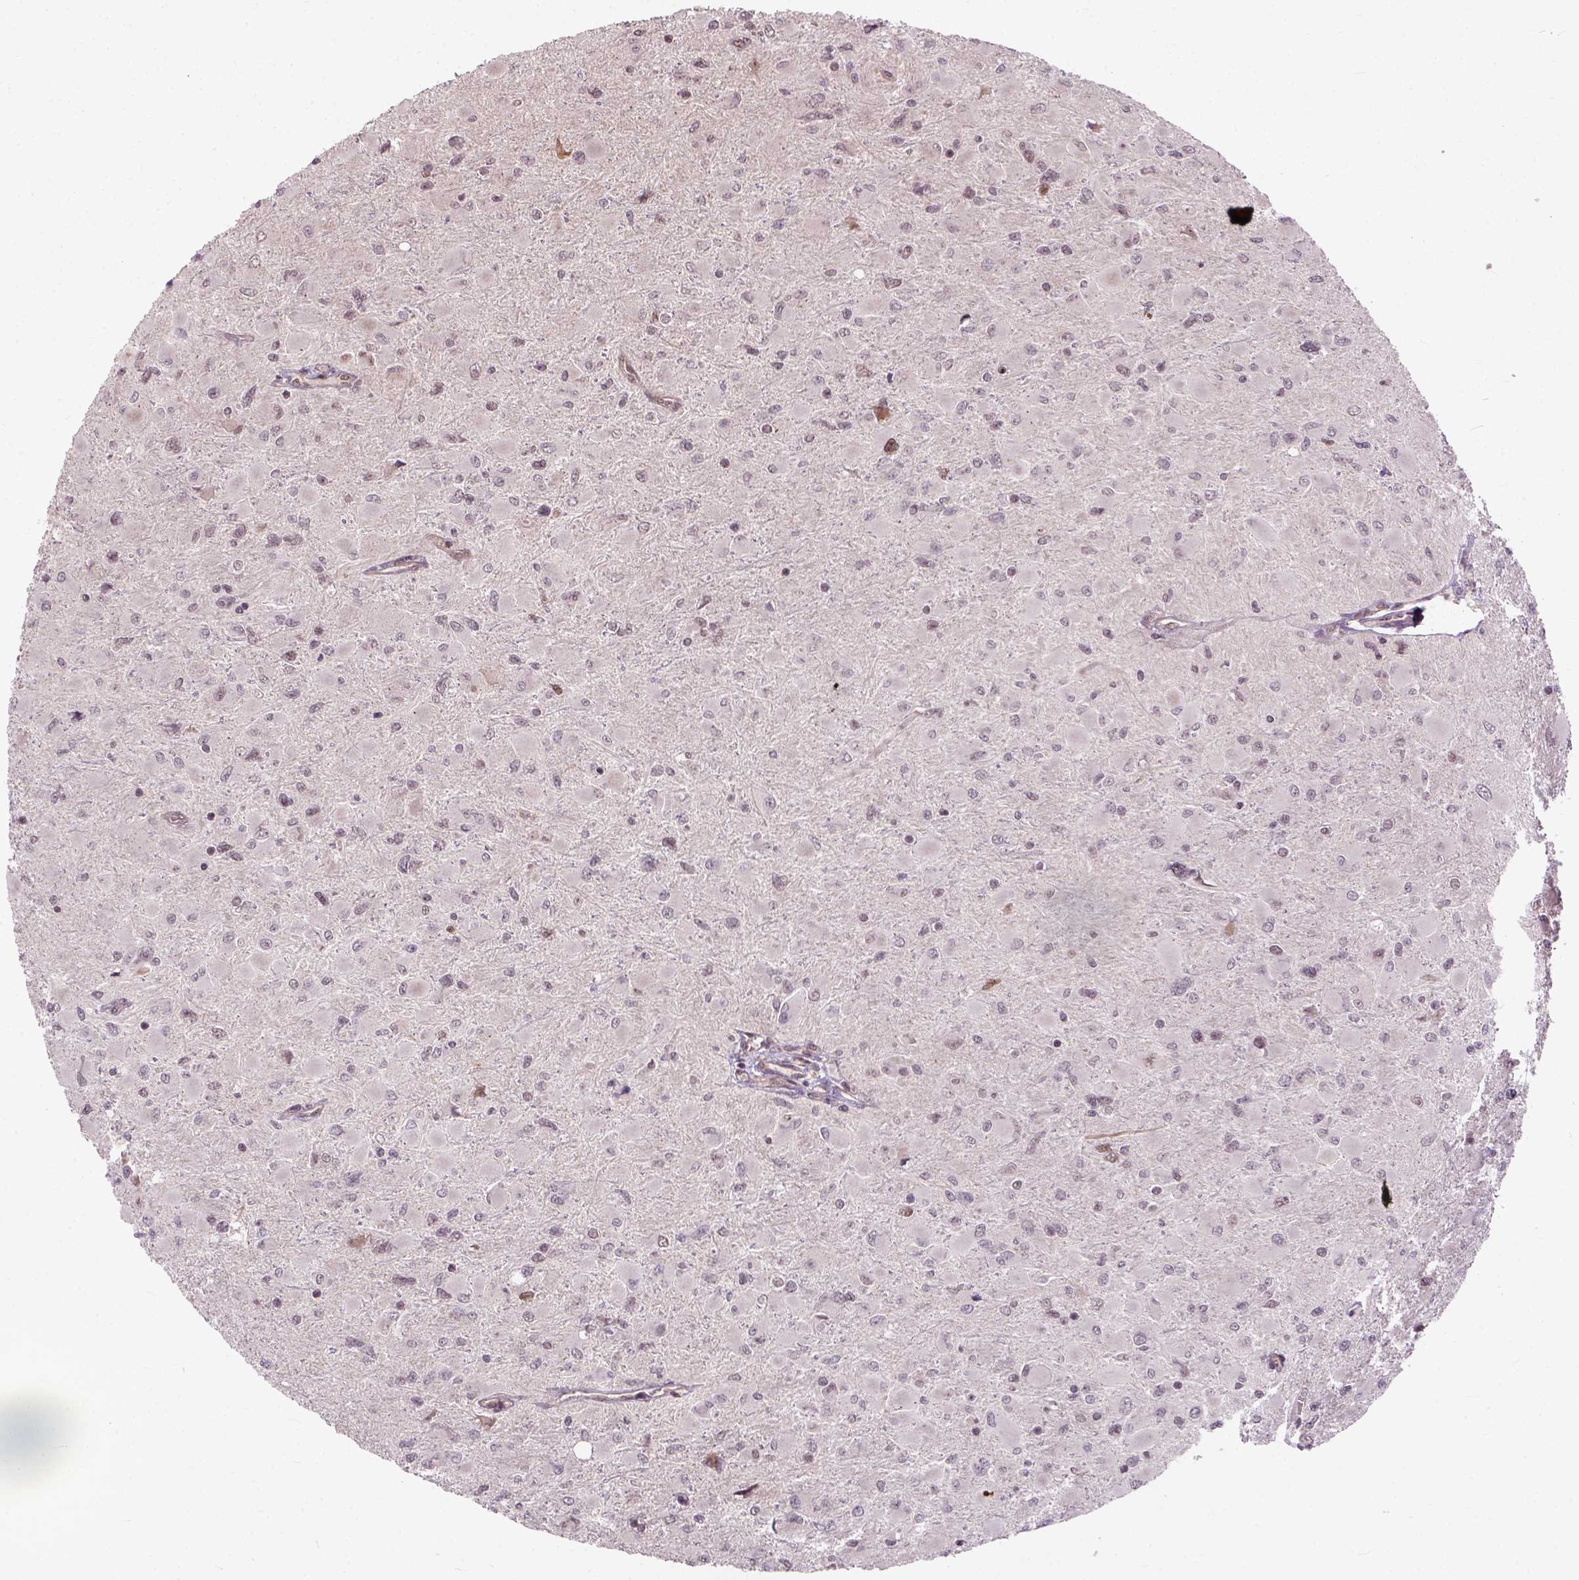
{"staining": {"intensity": "weak", "quantity": "<25%", "location": "nuclear"}, "tissue": "glioma", "cell_type": "Tumor cells", "image_type": "cancer", "snomed": [{"axis": "morphology", "description": "Glioma, malignant, High grade"}, {"axis": "topography", "description": "Cerebral cortex"}], "caption": "Tumor cells show no significant protein staining in malignant high-grade glioma. (DAB IHC, high magnification).", "gene": "ZNF630", "patient": {"sex": "female", "age": 36}}